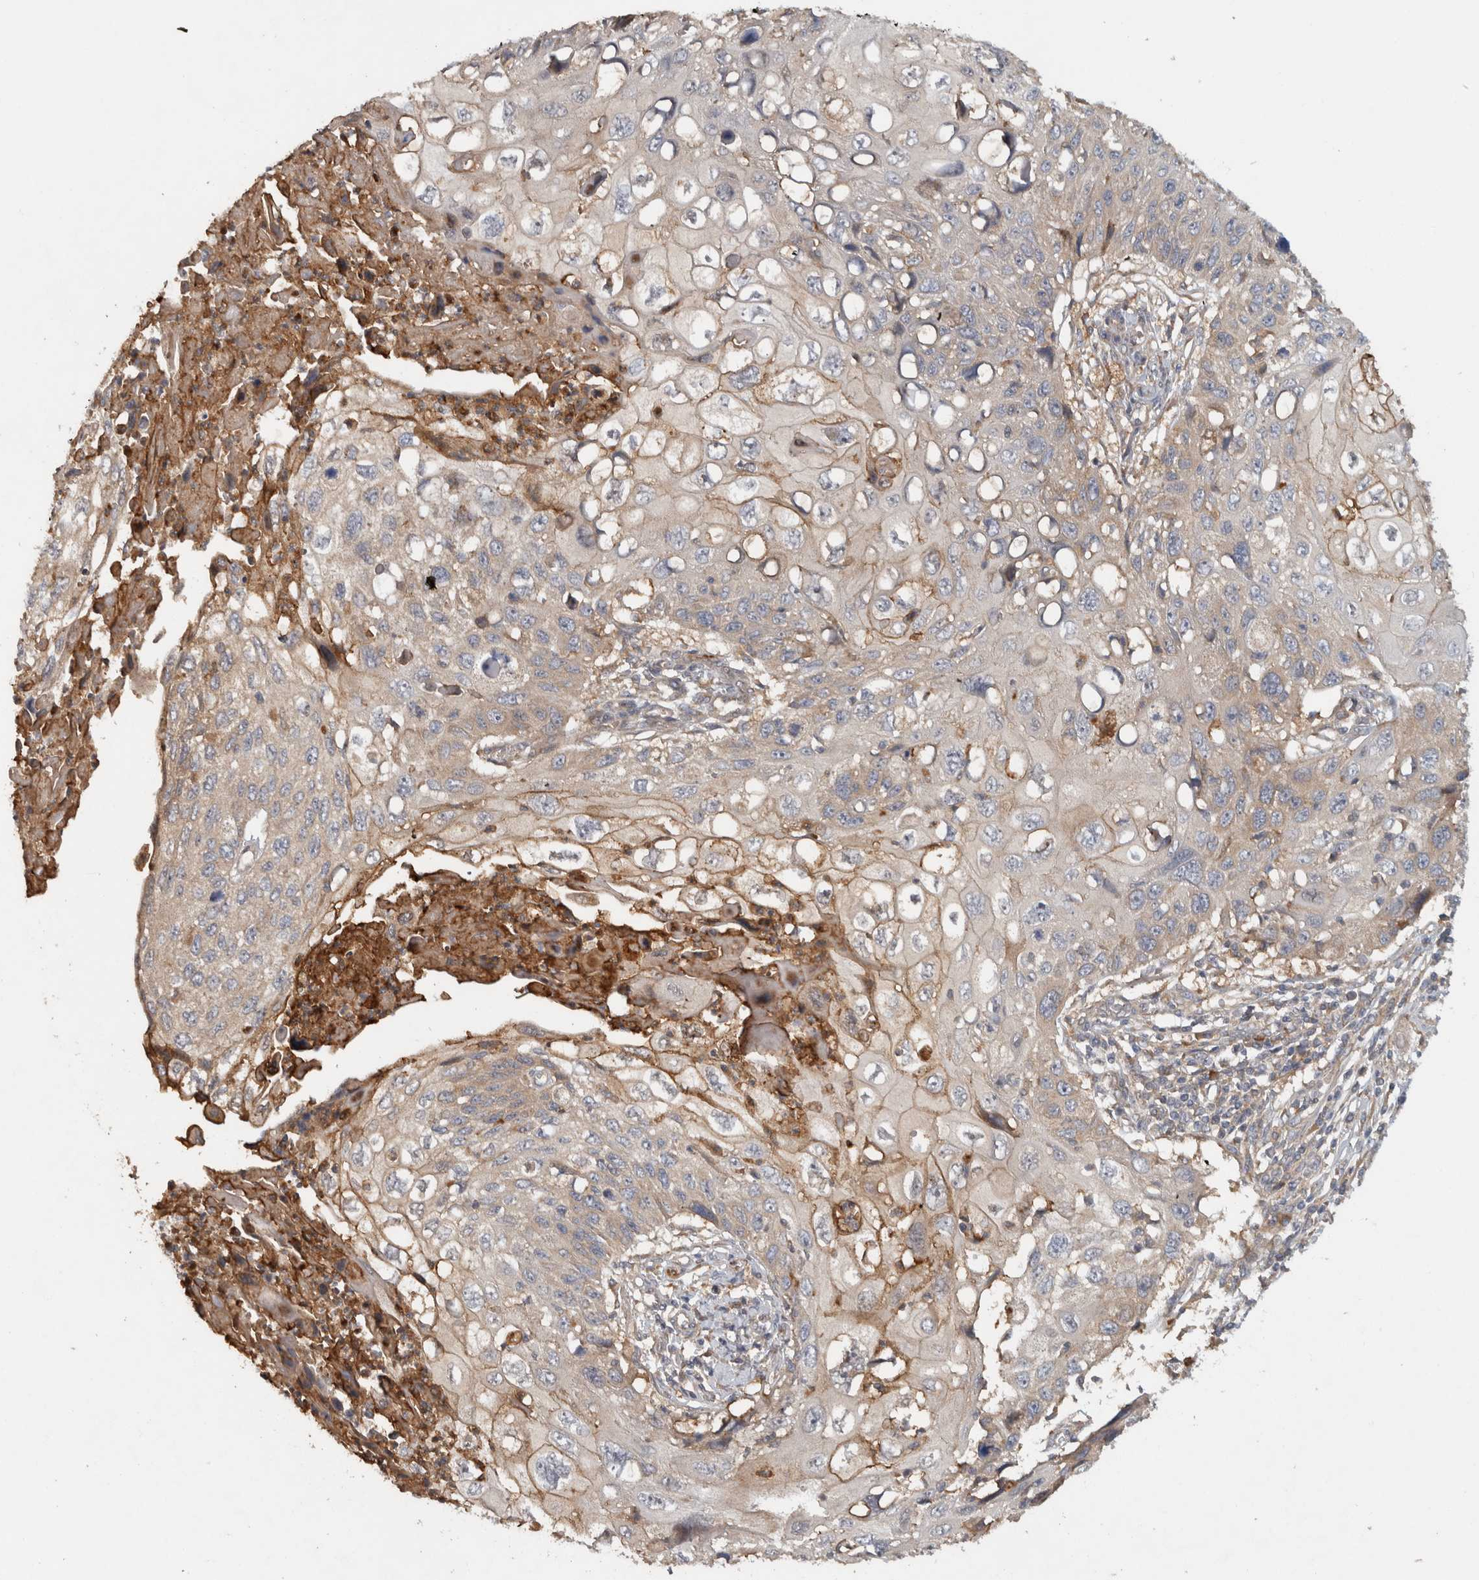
{"staining": {"intensity": "moderate", "quantity": "<25%", "location": "cytoplasmic/membranous"}, "tissue": "cervical cancer", "cell_type": "Tumor cells", "image_type": "cancer", "snomed": [{"axis": "morphology", "description": "Squamous cell carcinoma, NOS"}, {"axis": "topography", "description": "Cervix"}], "caption": "Squamous cell carcinoma (cervical) was stained to show a protein in brown. There is low levels of moderate cytoplasmic/membranous positivity in about <25% of tumor cells.", "gene": "VEPH1", "patient": {"sex": "female", "age": 70}}